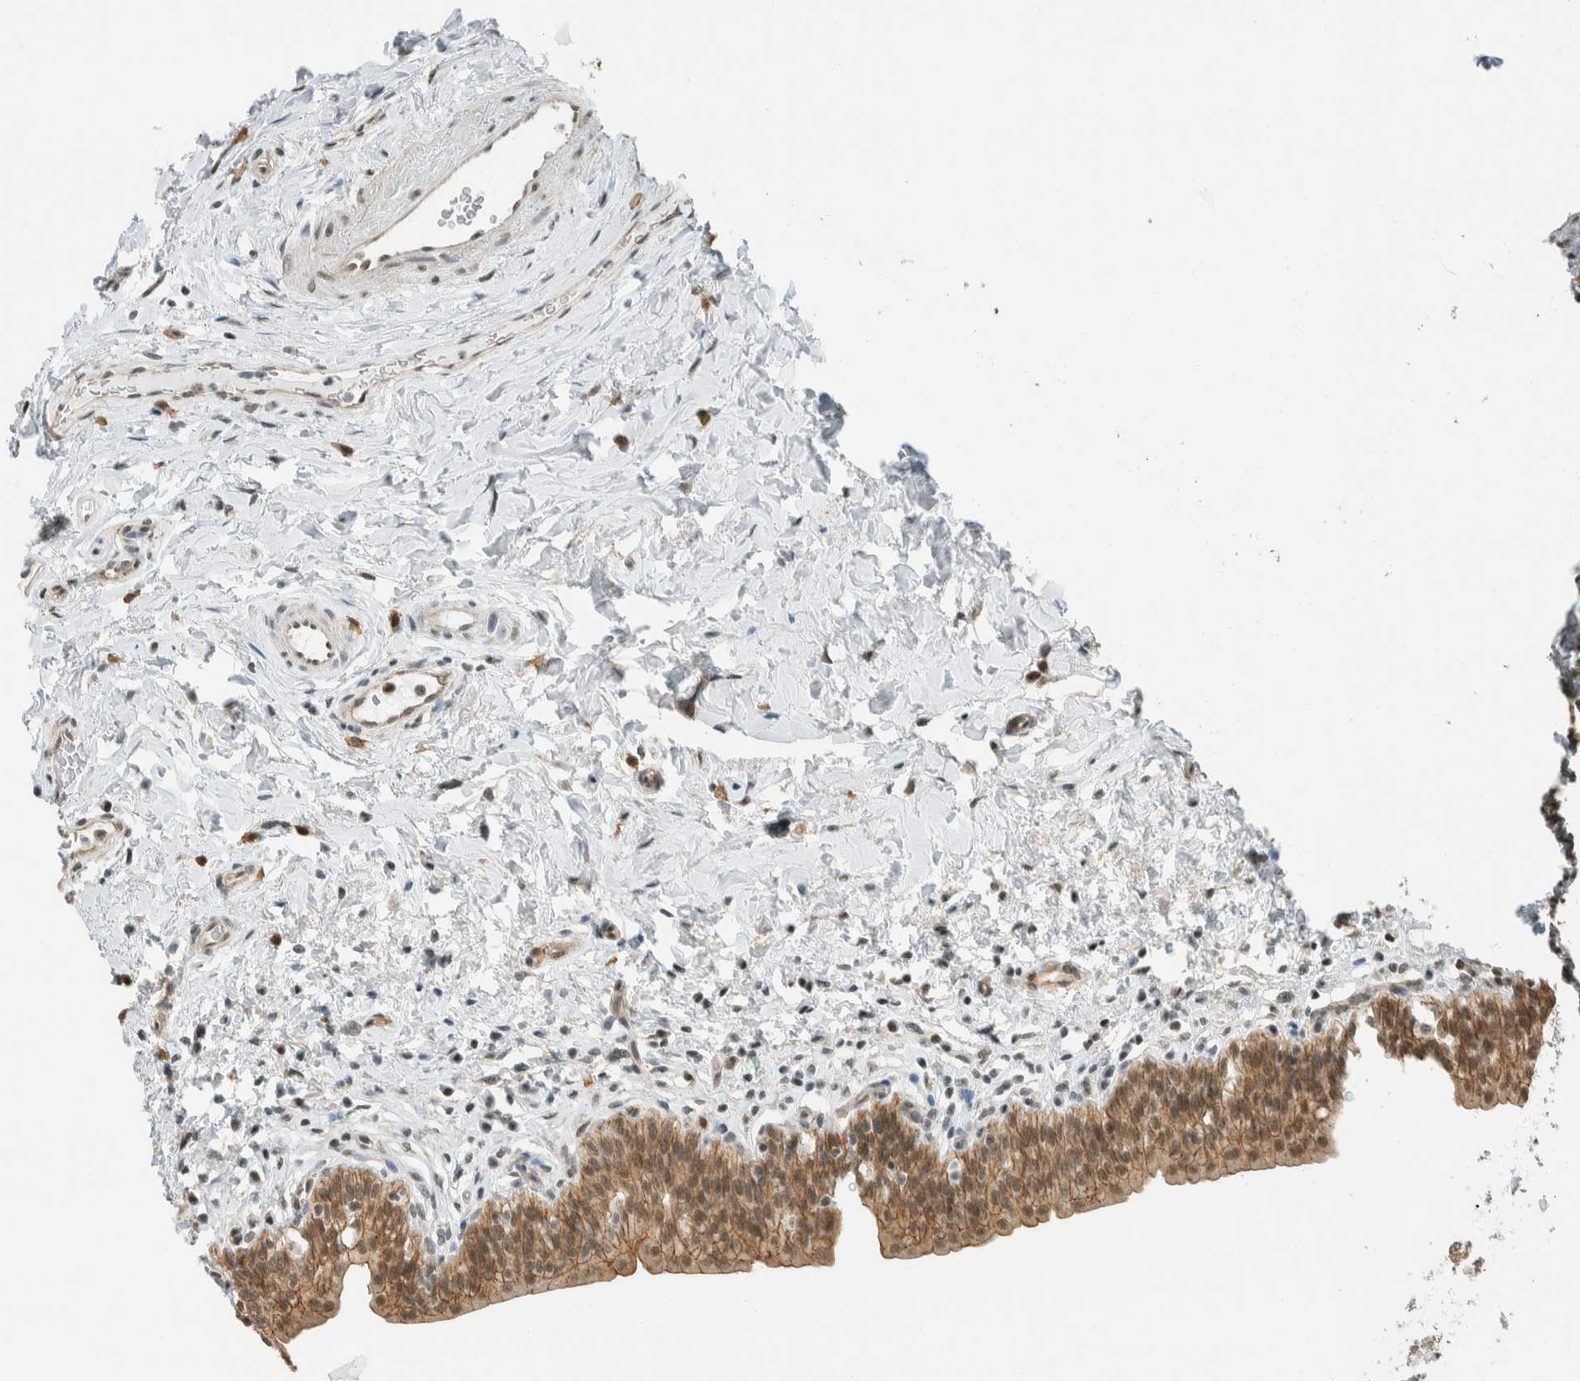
{"staining": {"intensity": "moderate", "quantity": ">75%", "location": "cytoplasmic/membranous,nuclear"}, "tissue": "urinary bladder", "cell_type": "Urothelial cells", "image_type": "normal", "snomed": [{"axis": "morphology", "description": "Normal tissue, NOS"}, {"axis": "topography", "description": "Urinary bladder"}], "caption": "This is a photomicrograph of IHC staining of normal urinary bladder, which shows moderate staining in the cytoplasmic/membranous,nuclear of urothelial cells.", "gene": "NIBAN2", "patient": {"sex": "male", "age": 83}}